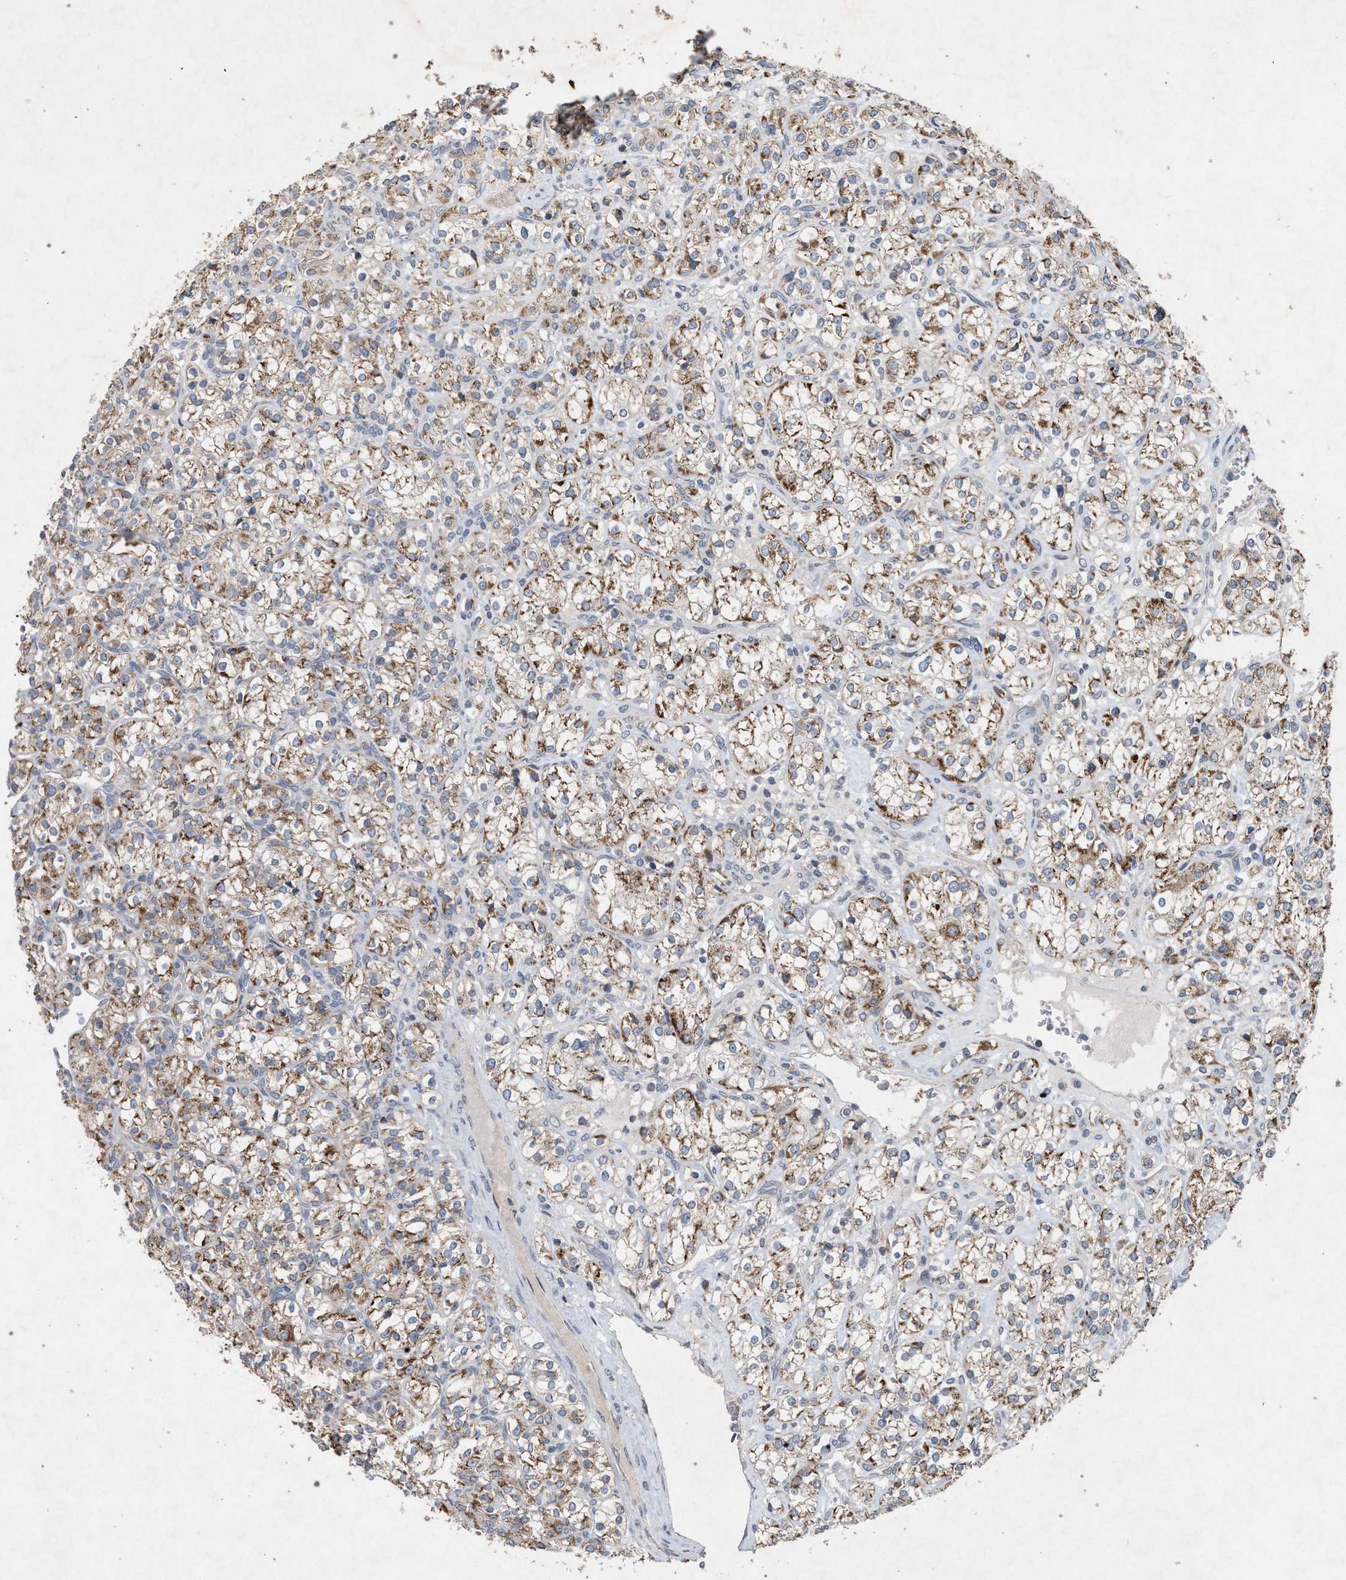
{"staining": {"intensity": "moderate", "quantity": ">75%", "location": "cytoplasmic/membranous"}, "tissue": "renal cancer", "cell_type": "Tumor cells", "image_type": "cancer", "snomed": [{"axis": "morphology", "description": "Adenocarcinoma, NOS"}, {"axis": "topography", "description": "Kidney"}], "caption": "Adenocarcinoma (renal) stained with a brown dye exhibits moderate cytoplasmic/membranous positive staining in approximately >75% of tumor cells.", "gene": "PKD2L1", "patient": {"sex": "male", "age": 77}}